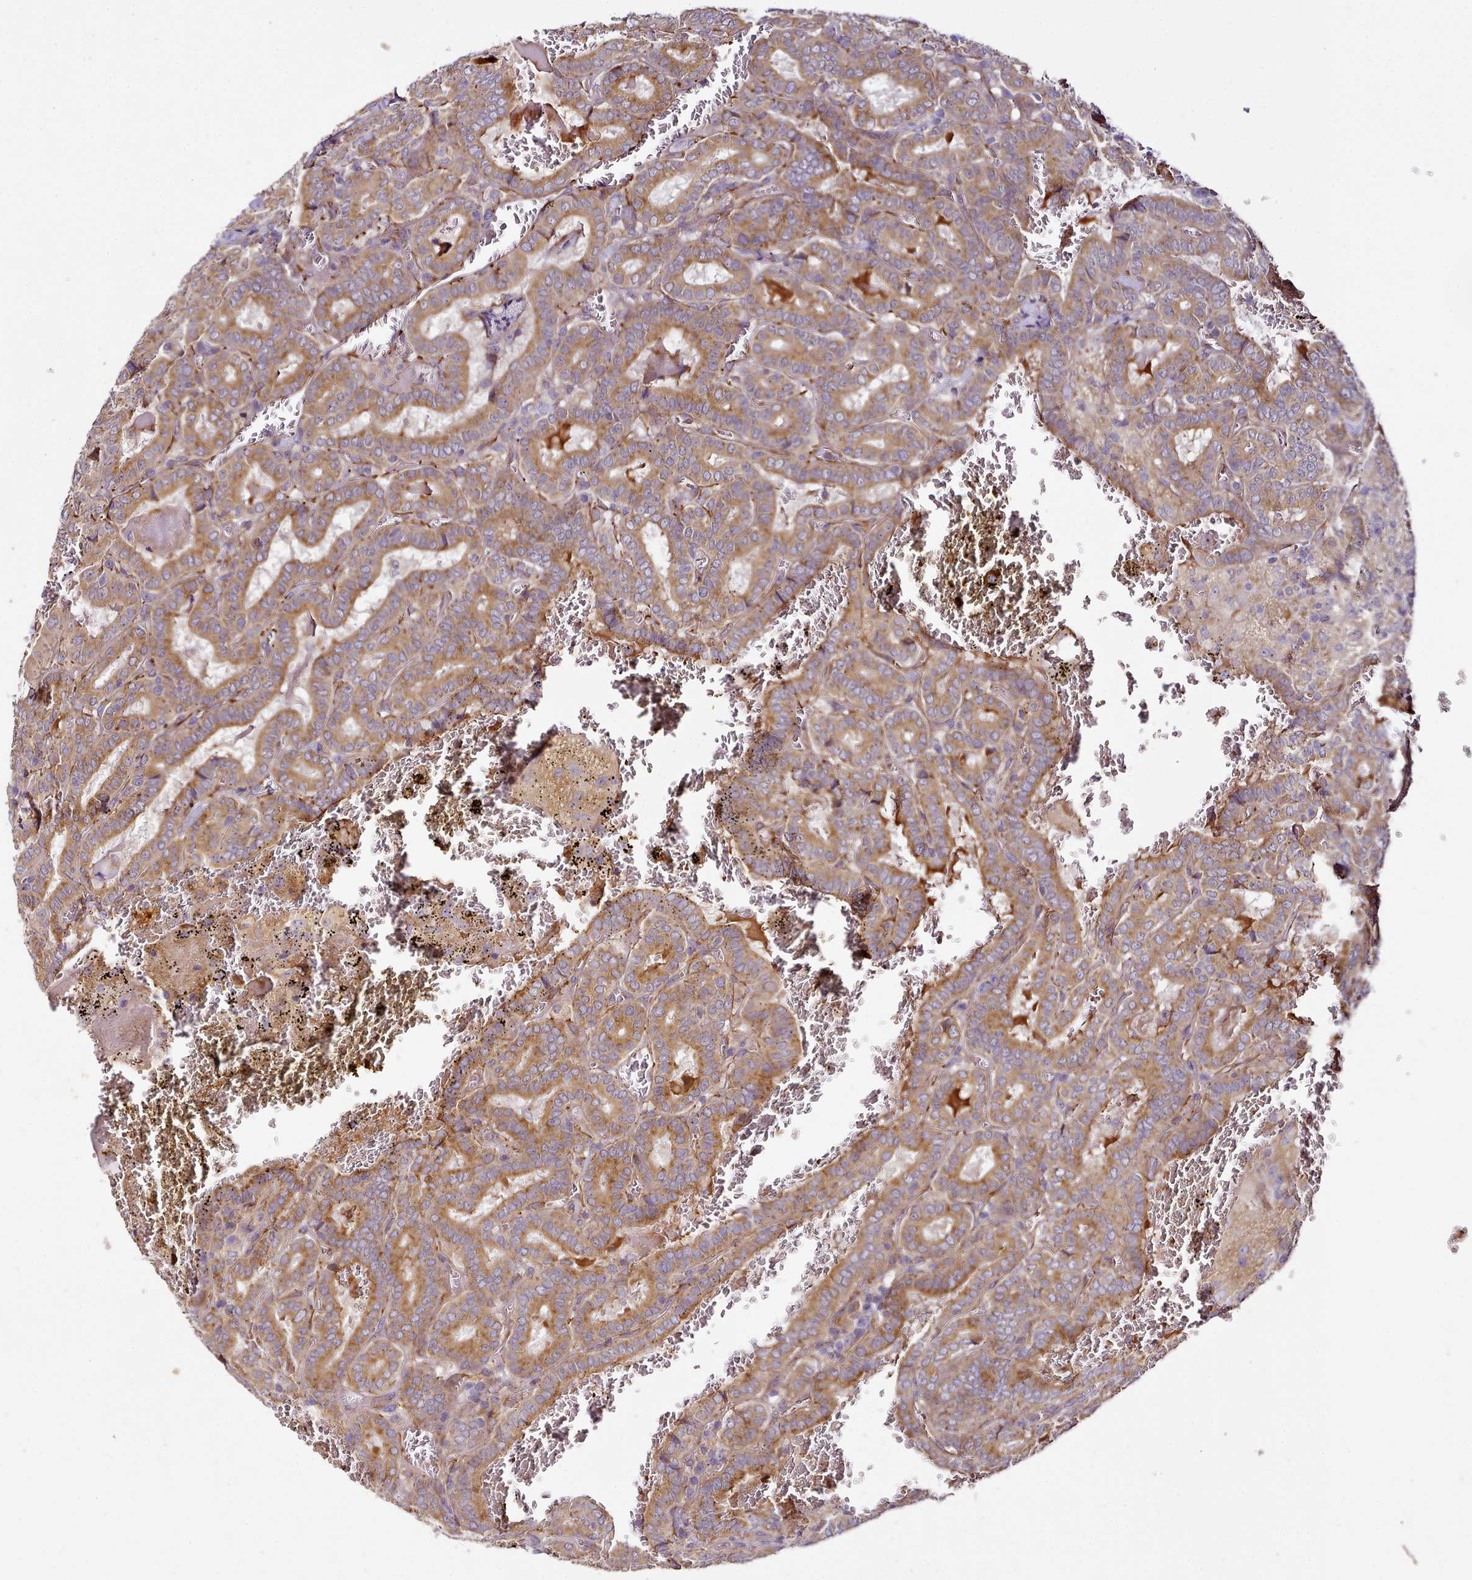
{"staining": {"intensity": "moderate", "quantity": ">75%", "location": "cytoplasmic/membranous"}, "tissue": "thyroid cancer", "cell_type": "Tumor cells", "image_type": "cancer", "snomed": [{"axis": "morphology", "description": "Papillary adenocarcinoma, NOS"}, {"axis": "topography", "description": "Thyroid gland"}], "caption": "High-power microscopy captured an IHC photomicrograph of thyroid papillary adenocarcinoma, revealing moderate cytoplasmic/membranous positivity in about >75% of tumor cells.", "gene": "NBPF1", "patient": {"sex": "female", "age": 72}}